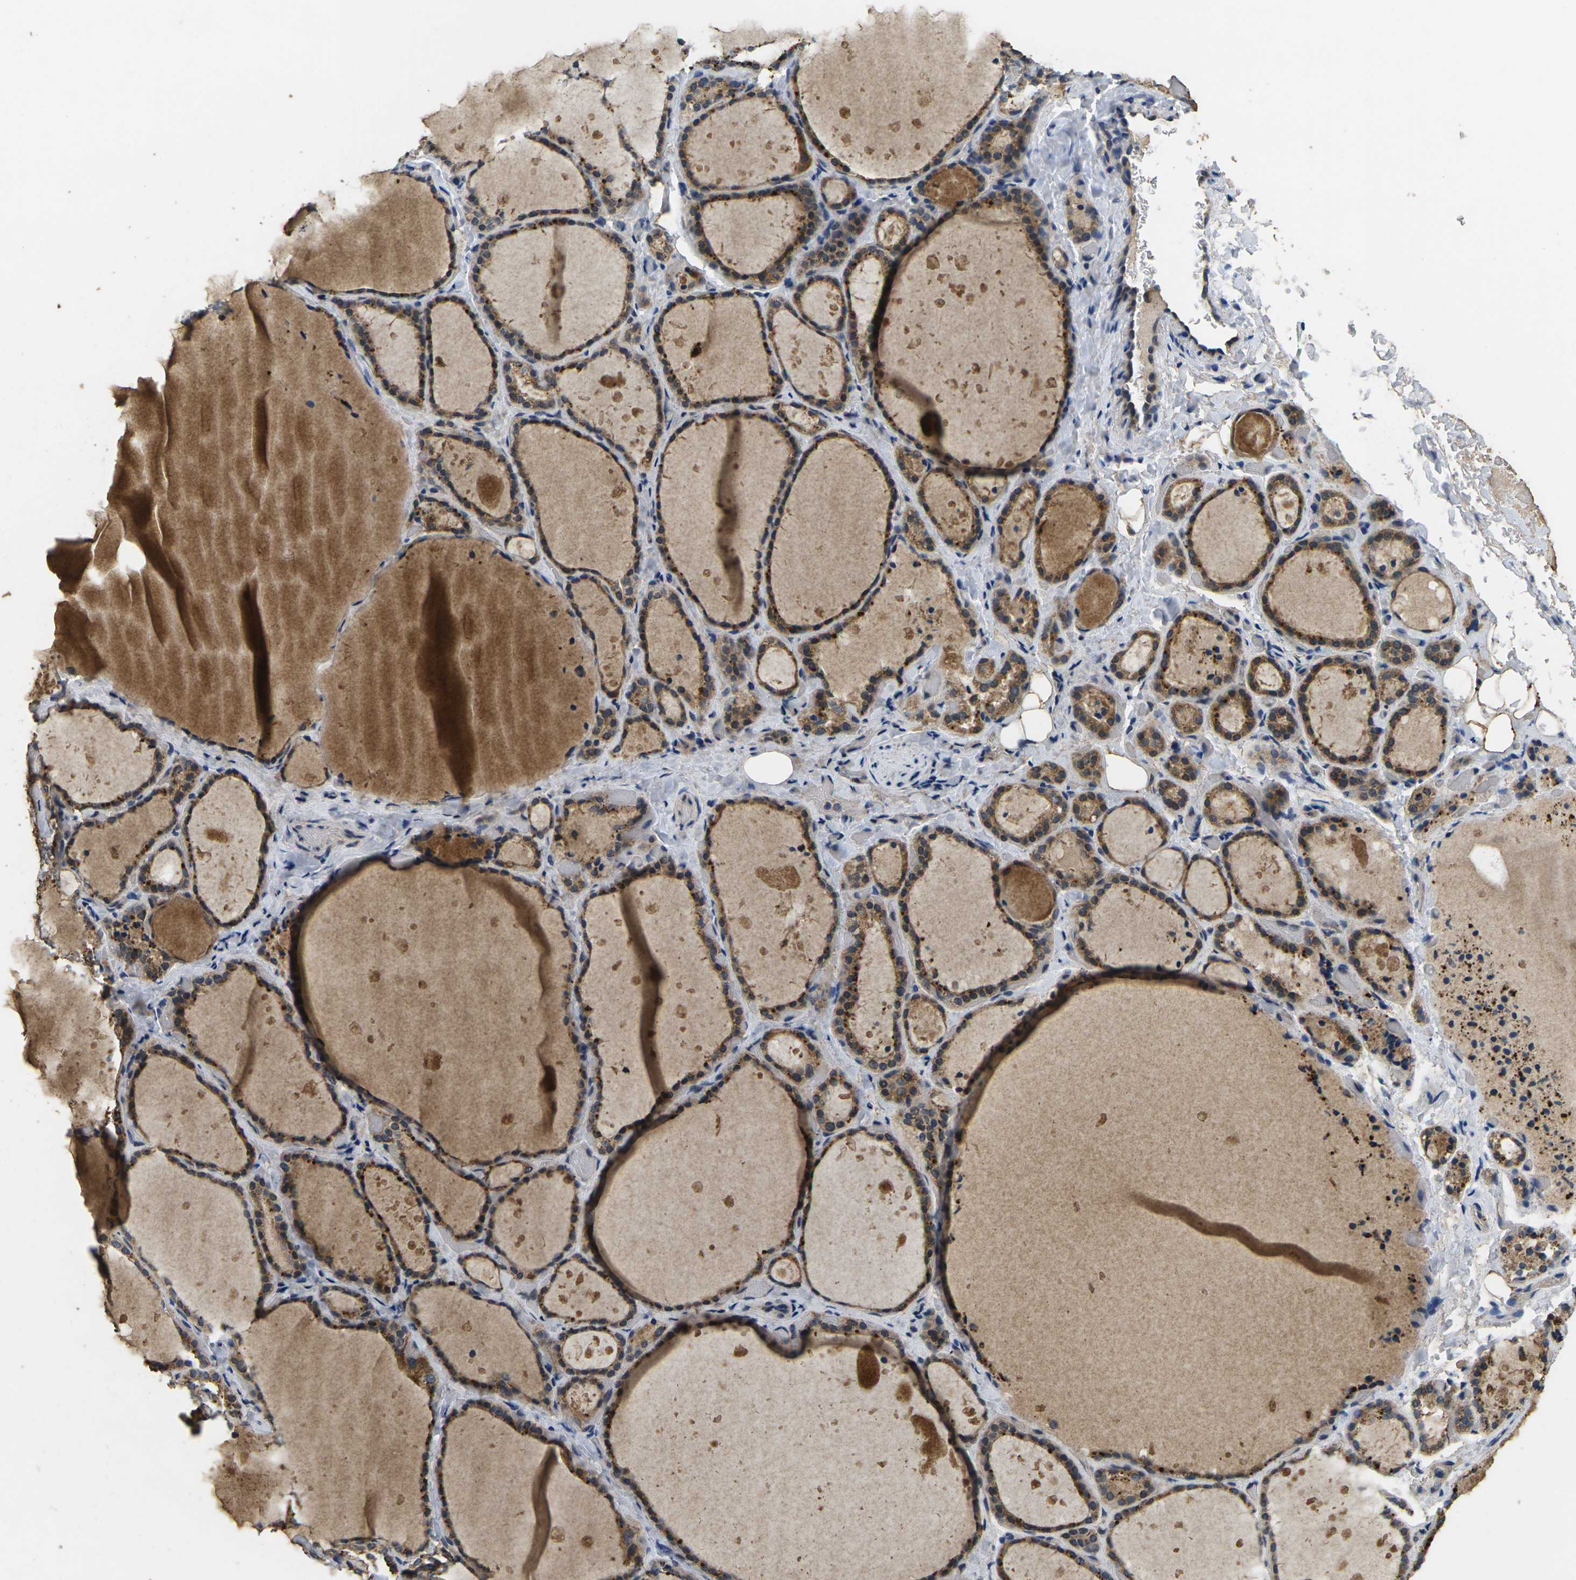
{"staining": {"intensity": "moderate", "quantity": ">75%", "location": "cytoplasmic/membranous"}, "tissue": "thyroid gland", "cell_type": "Glandular cells", "image_type": "normal", "snomed": [{"axis": "morphology", "description": "Normal tissue, NOS"}, {"axis": "topography", "description": "Thyroid gland"}], "caption": "Moderate cytoplasmic/membranous protein expression is present in approximately >75% of glandular cells in thyroid gland.", "gene": "MAPK11", "patient": {"sex": "female", "age": 44}}